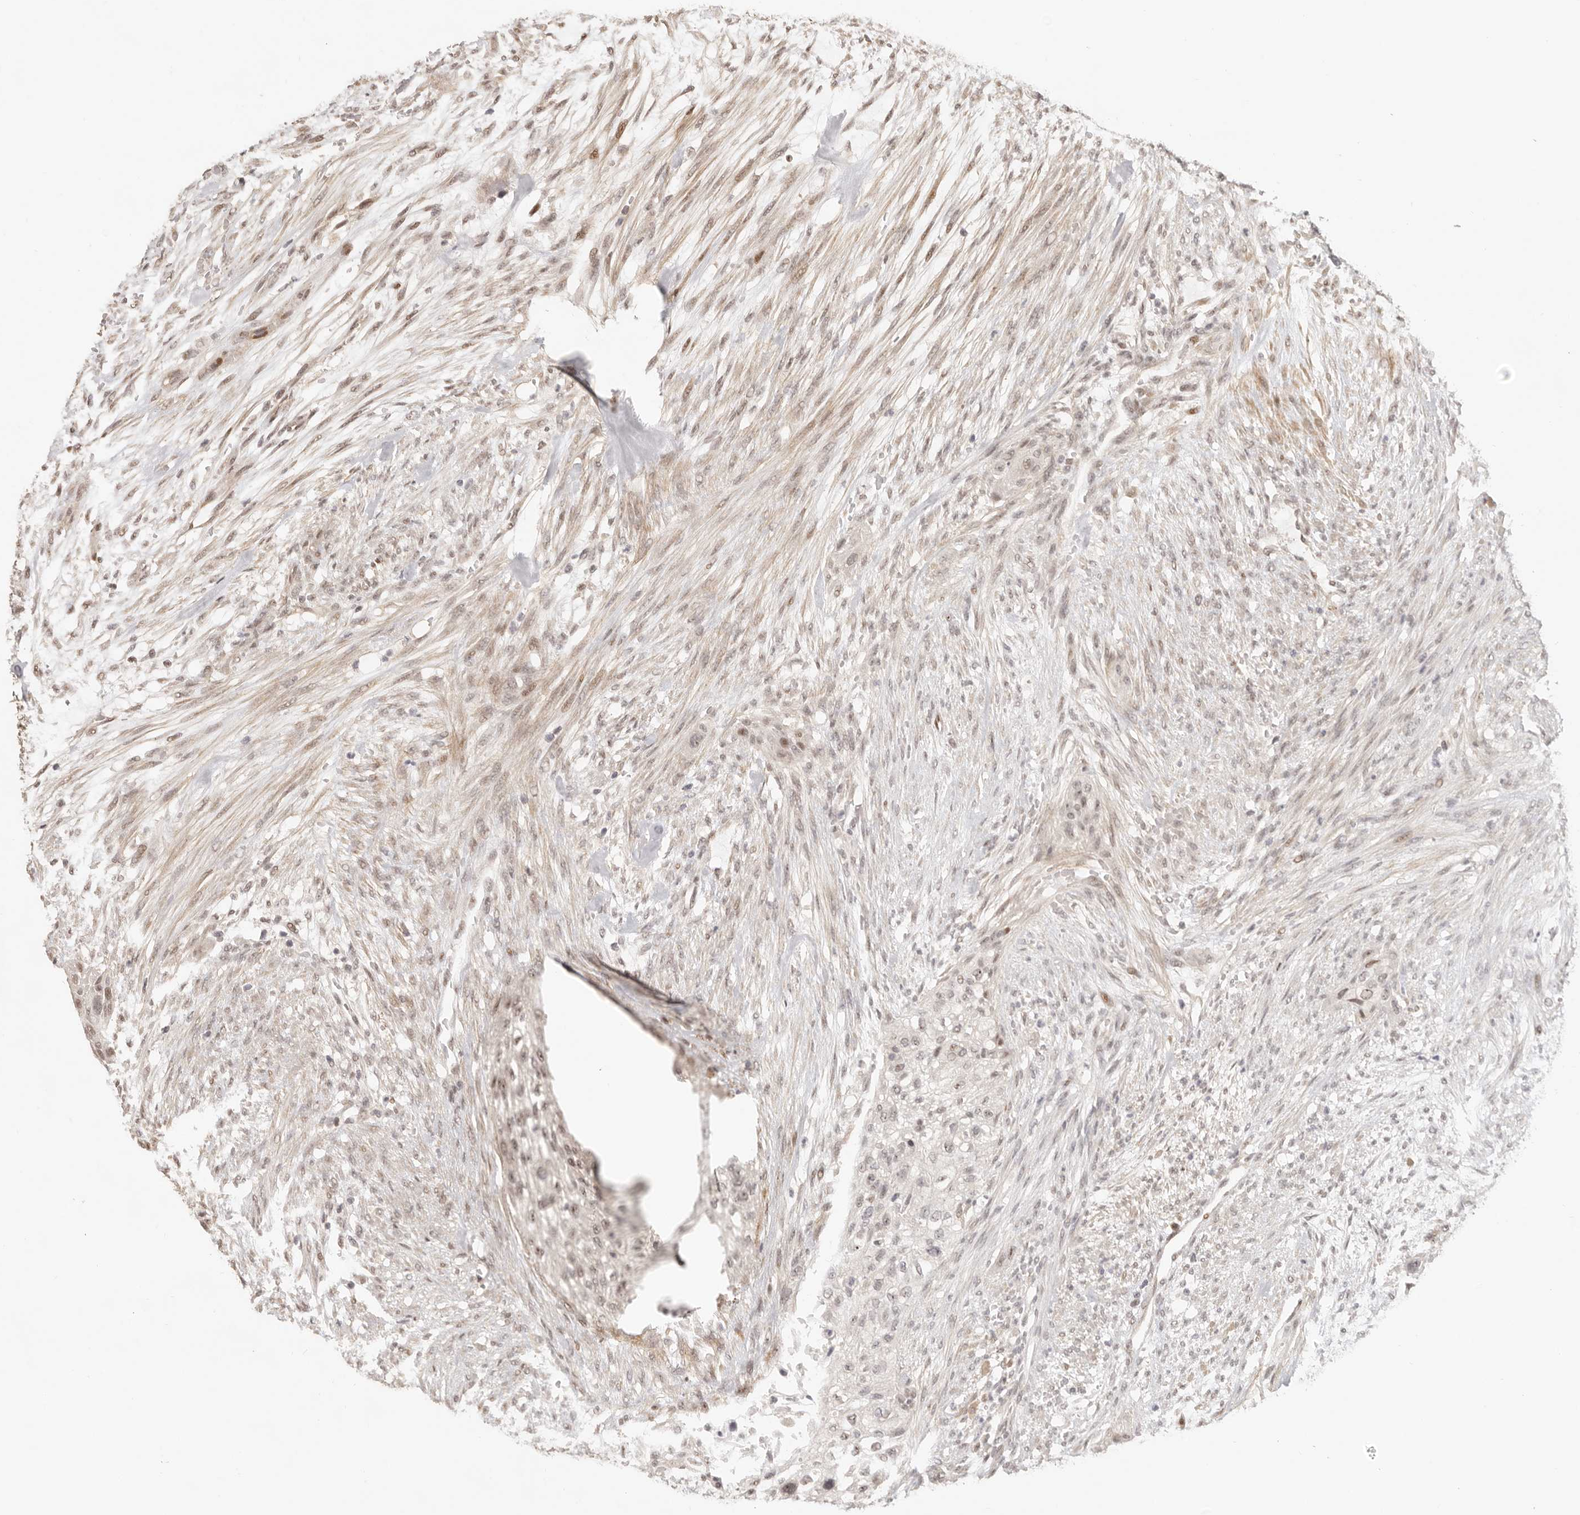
{"staining": {"intensity": "moderate", "quantity": "<25%", "location": "nuclear"}, "tissue": "urothelial cancer", "cell_type": "Tumor cells", "image_type": "cancer", "snomed": [{"axis": "morphology", "description": "Urothelial carcinoma, High grade"}, {"axis": "topography", "description": "Urinary bladder"}], "caption": "IHC image of high-grade urothelial carcinoma stained for a protein (brown), which displays low levels of moderate nuclear positivity in about <25% of tumor cells.", "gene": "GPBP1L1", "patient": {"sex": "male", "age": 35}}